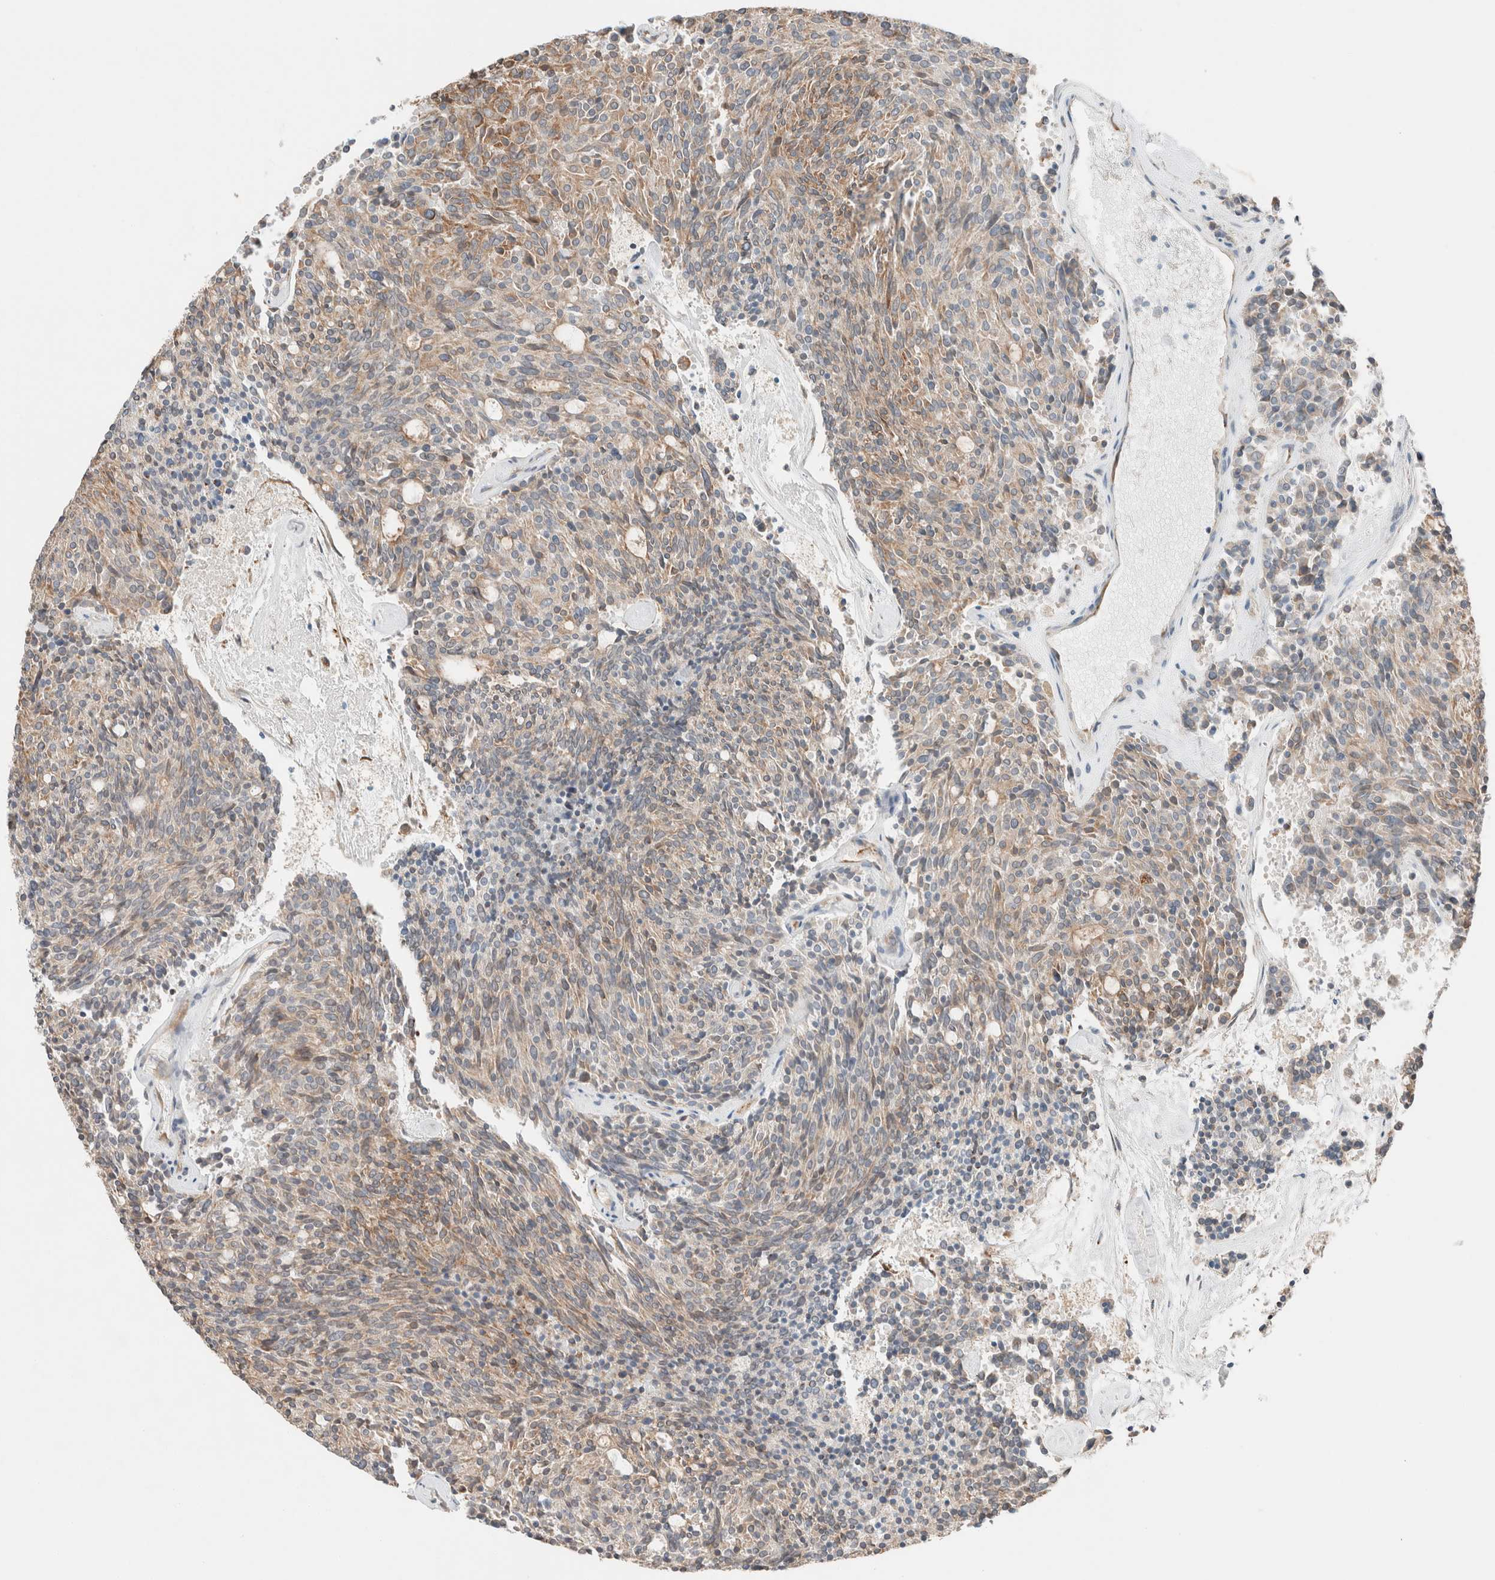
{"staining": {"intensity": "weak", "quantity": ">75%", "location": "cytoplasmic/membranous"}, "tissue": "carcinoid", "cell_type": "Tumor cells", "image_type": "cancer", "snomed": [{"axis": "morphology", "description": "Carcinoid, malignant, NOS"}, {"axis": "topography", "description": "Pancreas"}], "caption": "High-magnification brightfield microscopy of carcinoid stained with DAB (3,3'-diaminobenzidine) (brown) and counterstained with hematoxylin (blue). tumor cells exhibit weak cytoplasmic/membranous positivity is seen in approximately>75% of cells. The staining was performed using DAB (3,3'-diaminobenzidine), with brown indicating positive protein expression. Nuclei are stained blue with hematoxylin.", "gene": "PCM1", "patient": {"sex": "female", "age": 54}}